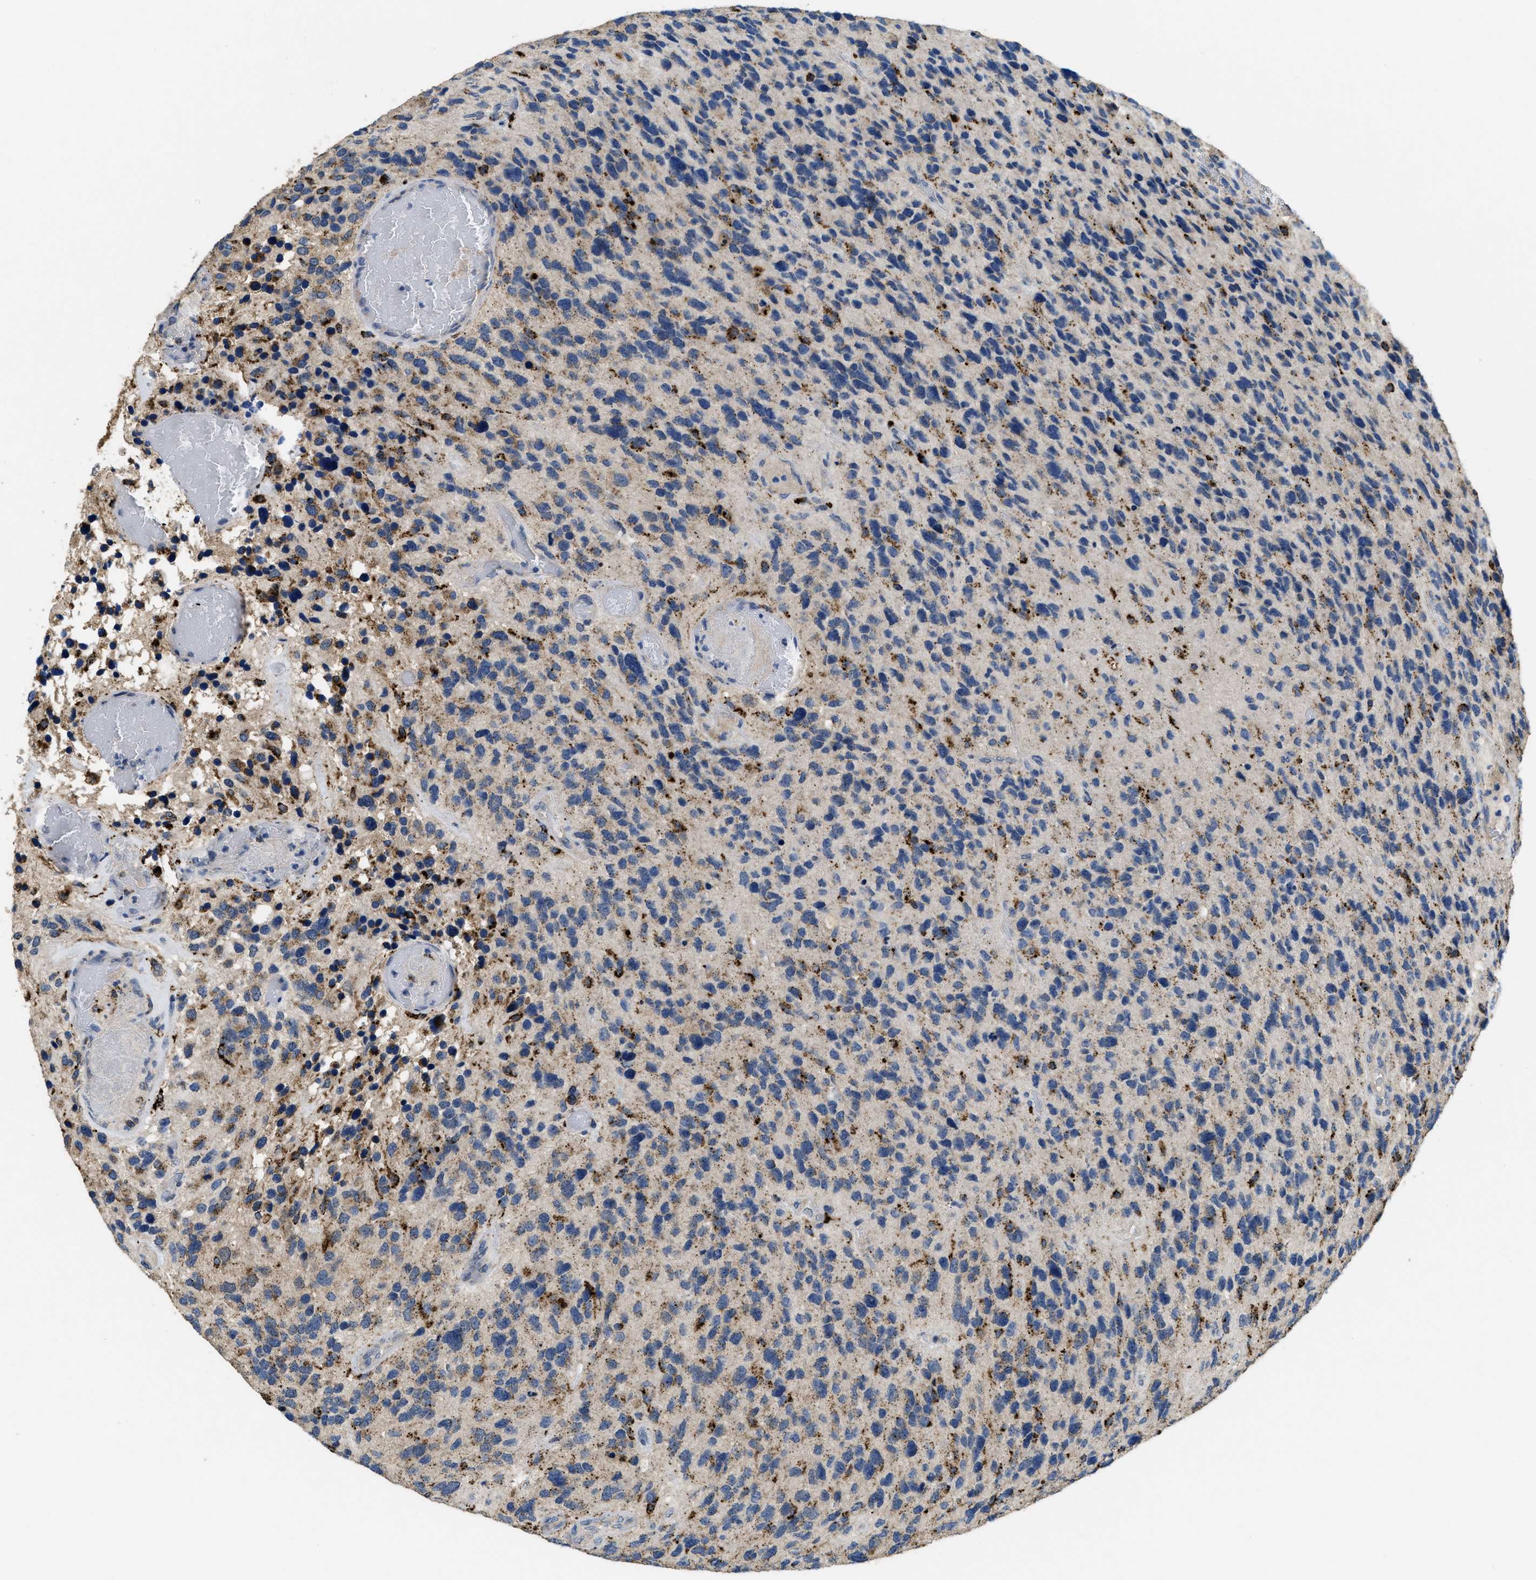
{"staining": {"intensity": "moderate", "quantity": "25%-75%", "location": "cytoplasmic/membranous"}, "tissue": "glioma", "cell_type": "Tumor cells", "image_type": "cancer", "snomed": [{"axis": "morphology", "description": "Glioma, malignant, High grade"}, {"axis": "topography", "description": "Brain"}], "caption": "Brown immunohistochemical staining in human malignant glioma (high-grade) shows moderate cytoplasmic/membranous positivity in approximately 25%-75% of tumor cells. (DAB (3,3'-diaminobenzidine) = brown stain, brightfield microscopy at high magnification).", "gene": "BMPR2", "patient": {"sex": "female", "age": 58}}